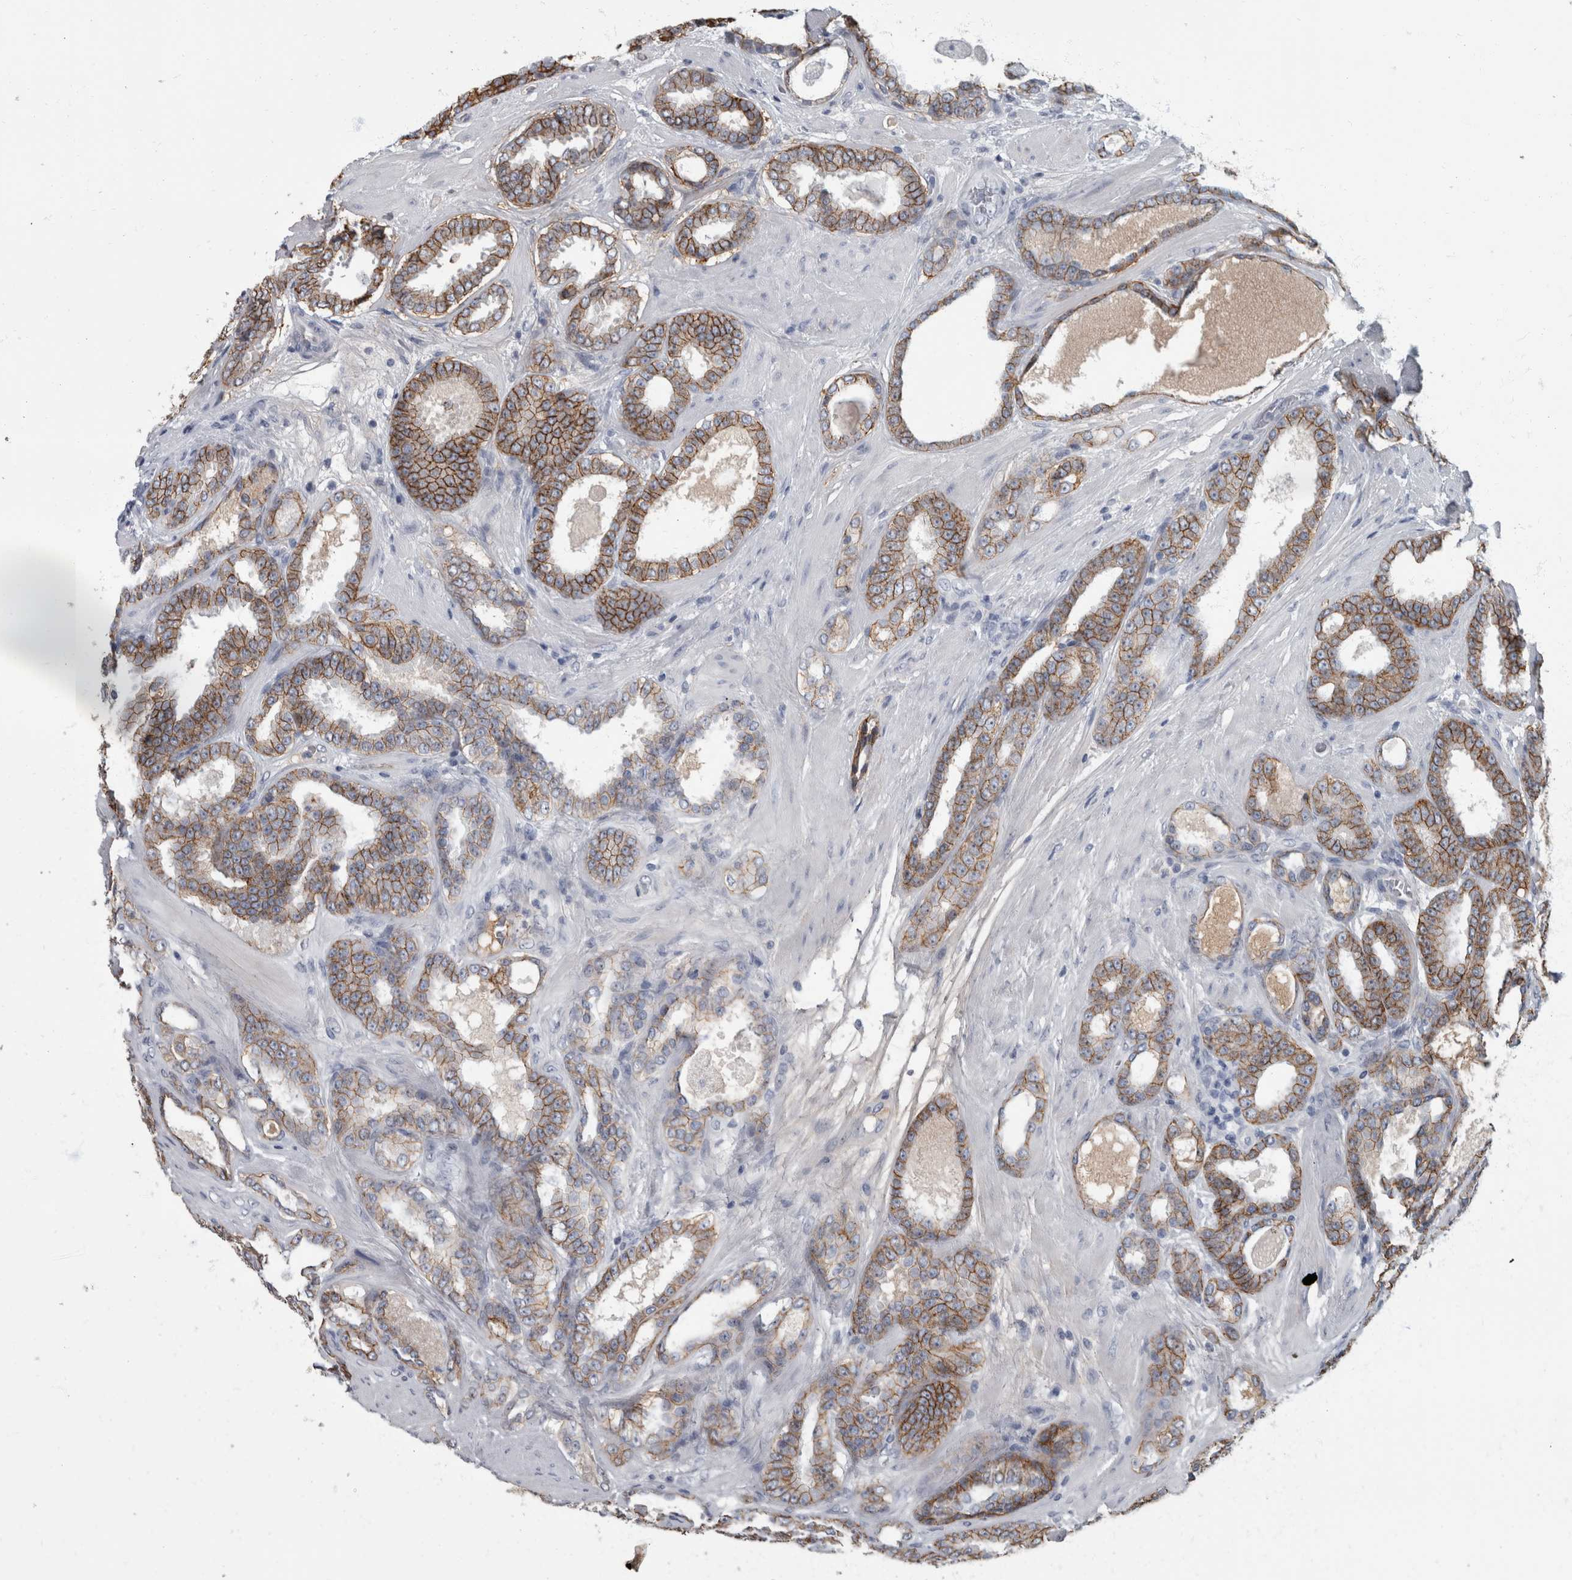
{"staining": {"intensity": "moderate", "quantity": ">75%", "location": "cytoplasmic/membranous"}, "tissue": "prostate cancer", "cell_type": "Tumor cells", "image_type": "cancer", "snomed": [{"axis": "morphology", "description": "Adenocarcinoma, High grade"}, {"axis": "topography", "description": "Prostate"}], "caption": "This is a photomicrograph of immunohistochemistry (IHC) staining of prostate high-grade adenocarcinoma, which shows moderate staining in the cytoplasmic/membranous of tumor cells.", "gene": "DSG2", "patient": {"sex": "male", "age": 60}}